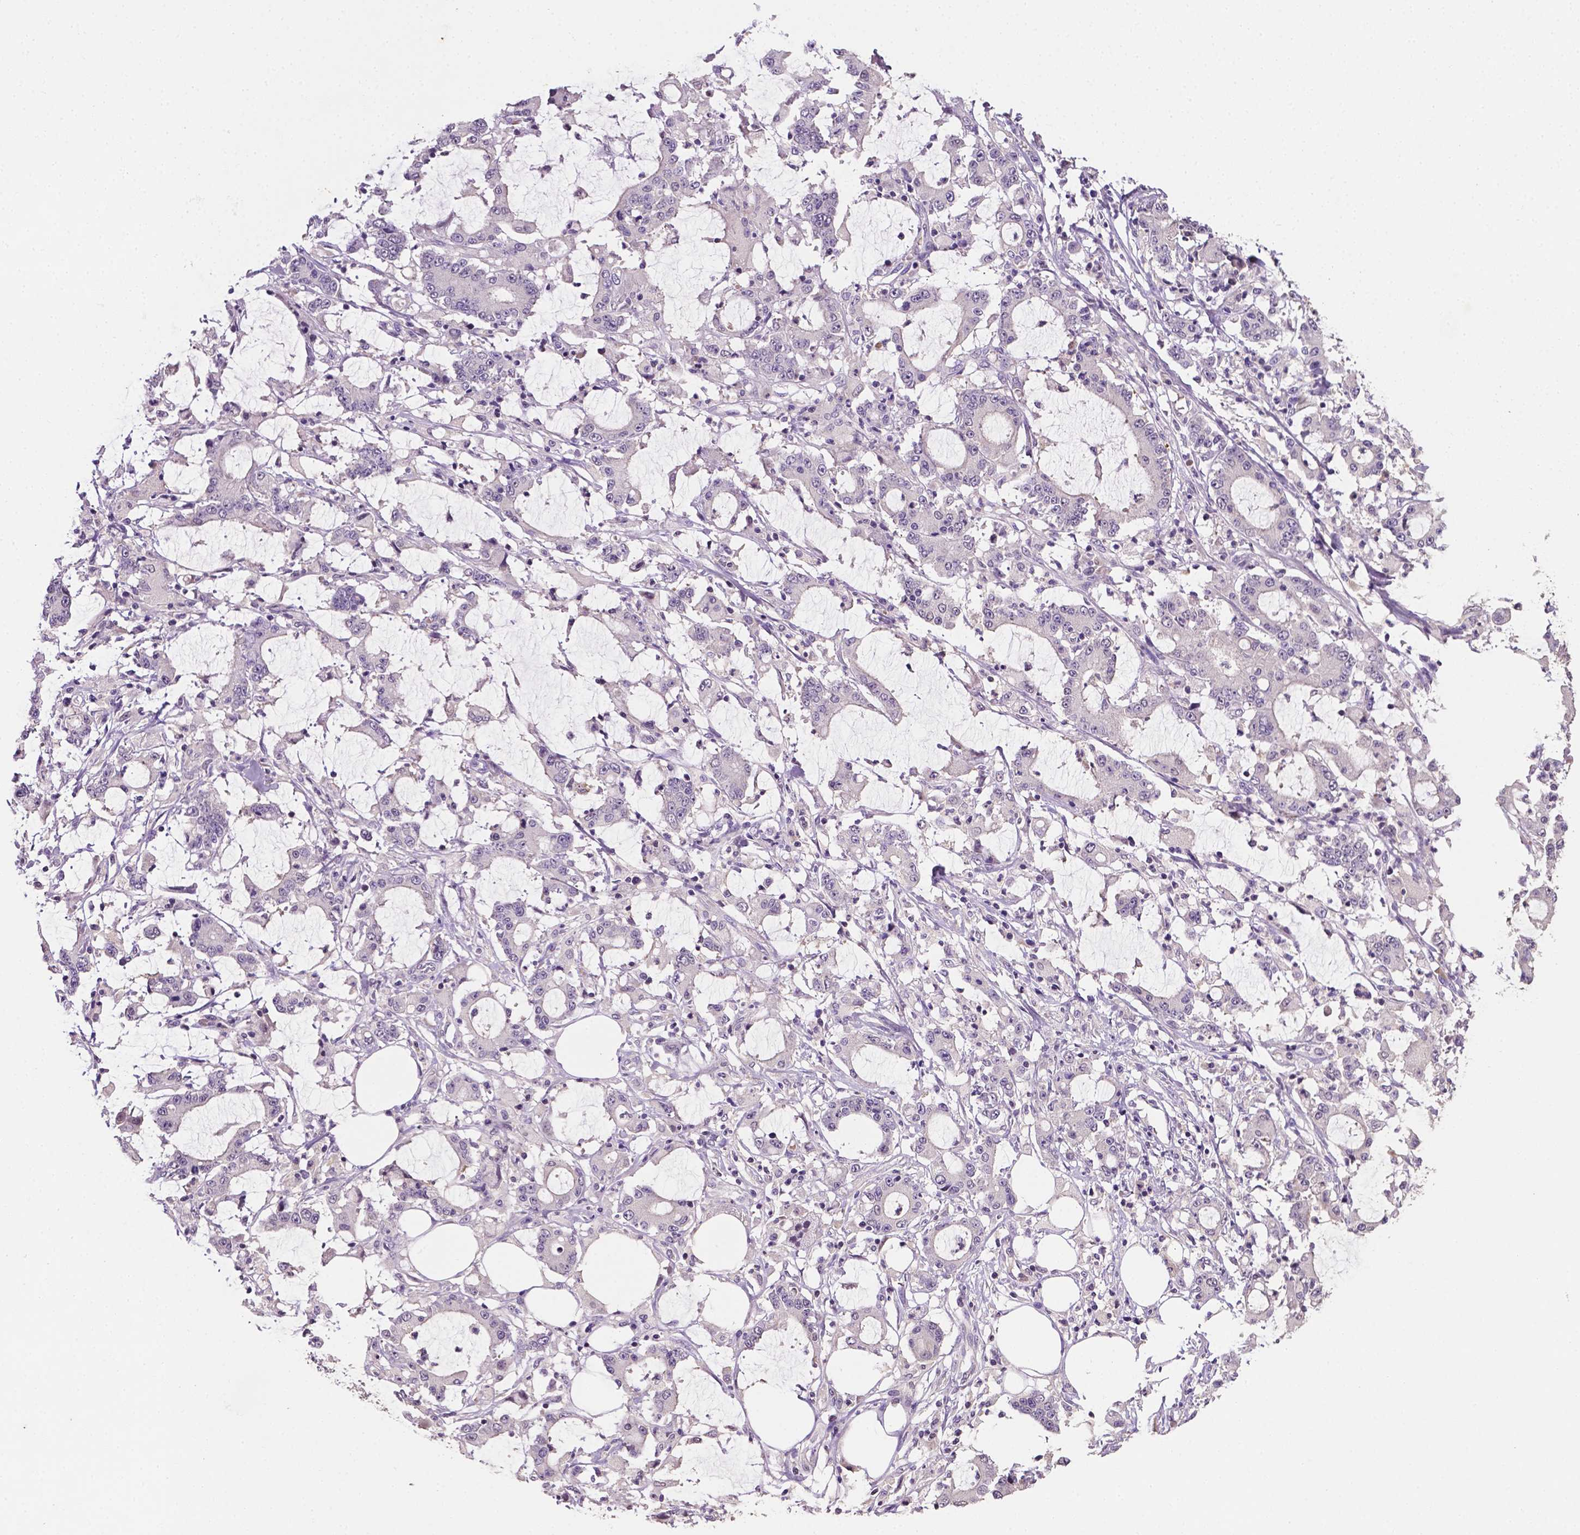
{"staining": {"intensity": "negative", "quantity": "none", "location": "none"}, "tissue": "stomach cancer", "cell_type": "Tumor cells", "image_type": "cancer", "snomed": [{"axis": "morphology", "description": "Adenocarcinoma, NOS"}, {"axis": "topography", "description": "Stomach, upper"}], "caption": "Adenocarcinoma (stomach) was stained to show a protein in brown. There is no significant expression in tumor cells.", "gene": "MROH6", "patient": {"sex": "male", "age": 68}}